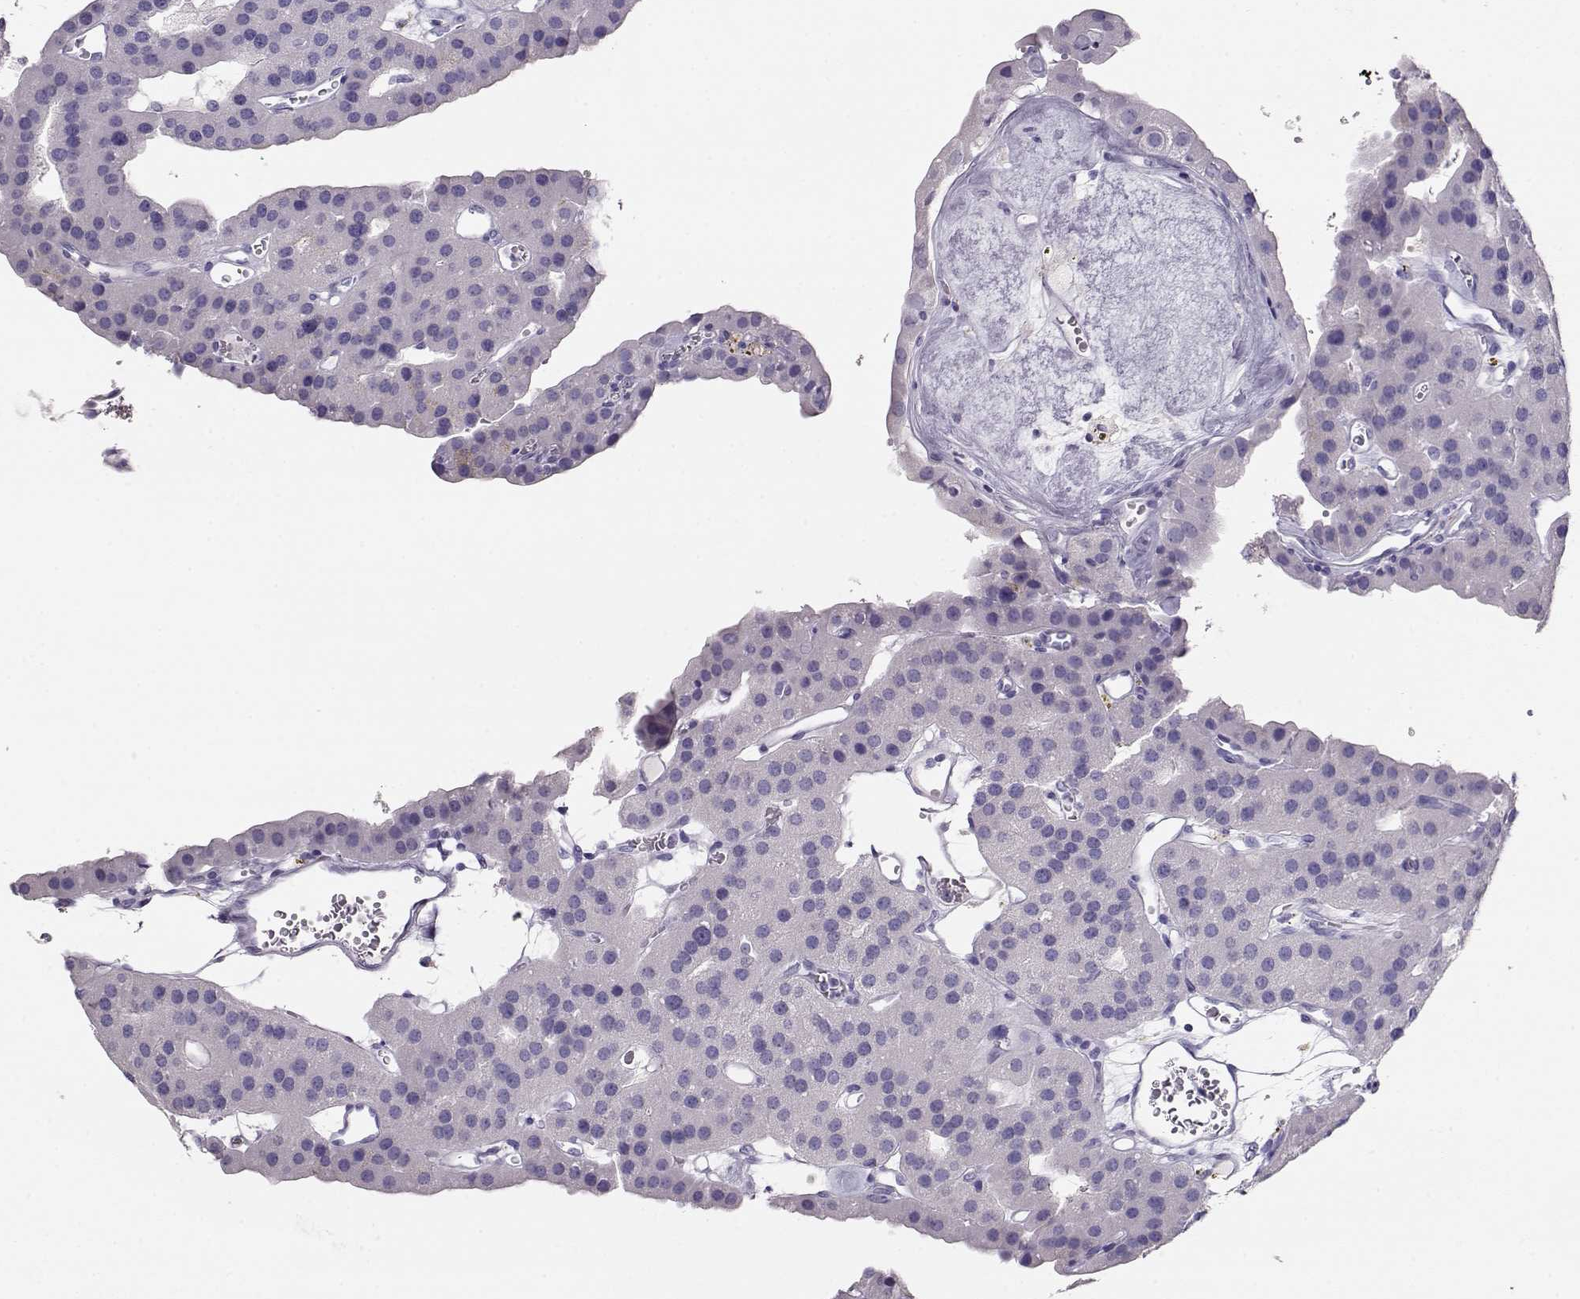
{"staining": {"intensity": "negative", "quantity": "none", "location": "none"}, "tissue": "parathyroid gland", "cell_type": "Glandular cells", "image_type": "normal", "snomed": [{"axis": "morphology", "description": "Normal tissue, NOS"}, {"axis": "morphology", "description": "Adenoma, NOS"}, {"axis": "topography", "description": "Parathyroid gland"}], "caption": "A histopathology image of parathyroid gland stained for a protein shows no brown staining in glandular cells.", "gene": "ACTN2", "patient": {"sex": "female", "age": 86}}